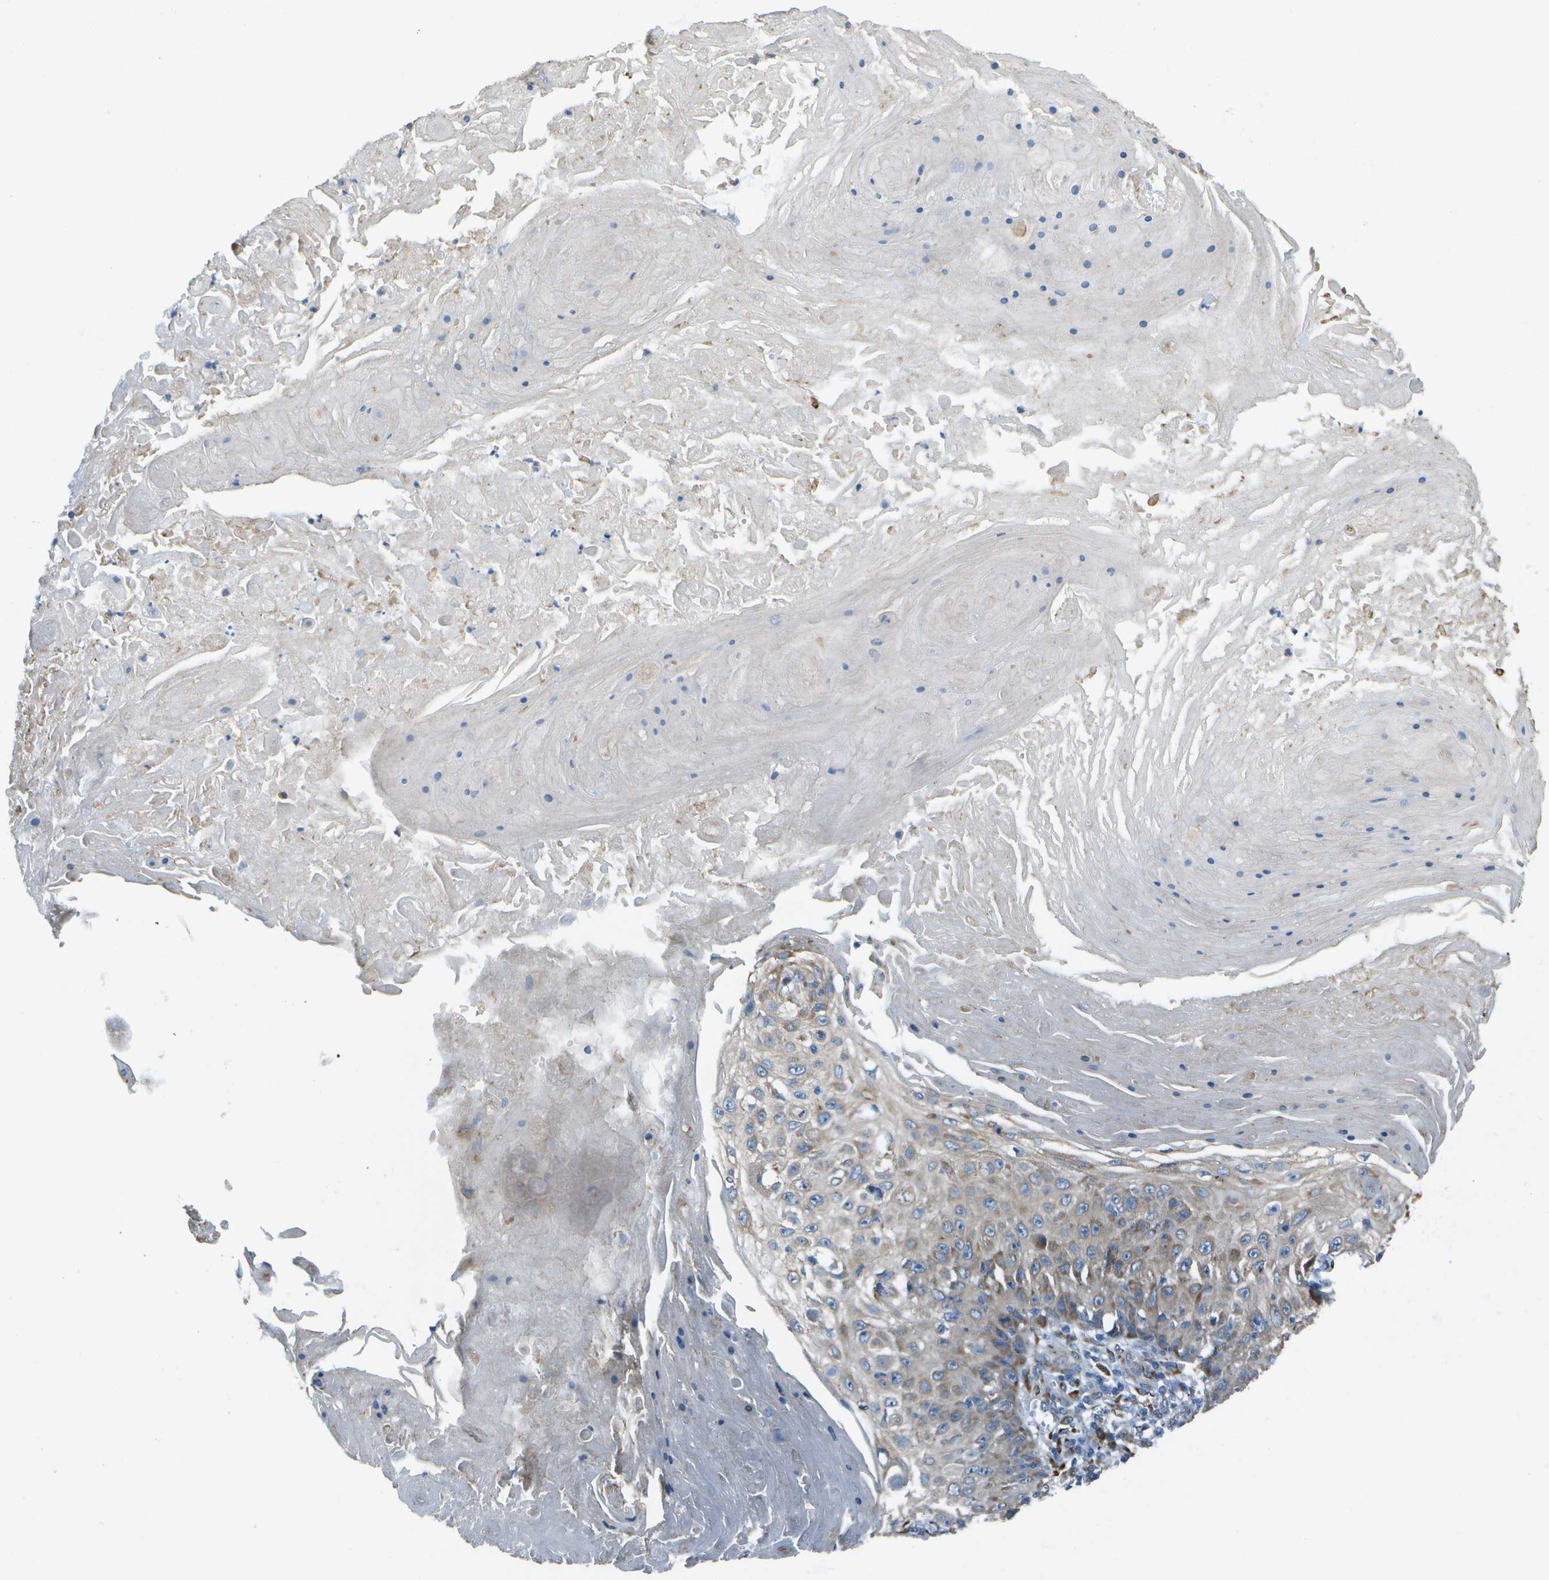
{"staining": {"intensity": "weak", "quantity": ">75%", "location": "cytoplasmic/membranous"}, "tissue": "skin cancer", "cell_type": "Tumor cells", "image_type": "cancer", "snomed": [{"axis": "morphology", "description": "Squamous cell carcinoma, NOS"}, {"axis": "topography", "description": "Skin"}], "caption": "IHC histopathology image of skin squamous cell carcinoma stained for a protein (brown), which demonstrates low levels of weak cytoplasmic/membranous staining in about >75% of tumor cells.", "gene": "KCTD3", "patient": {"sex": "male", "age": 86}}